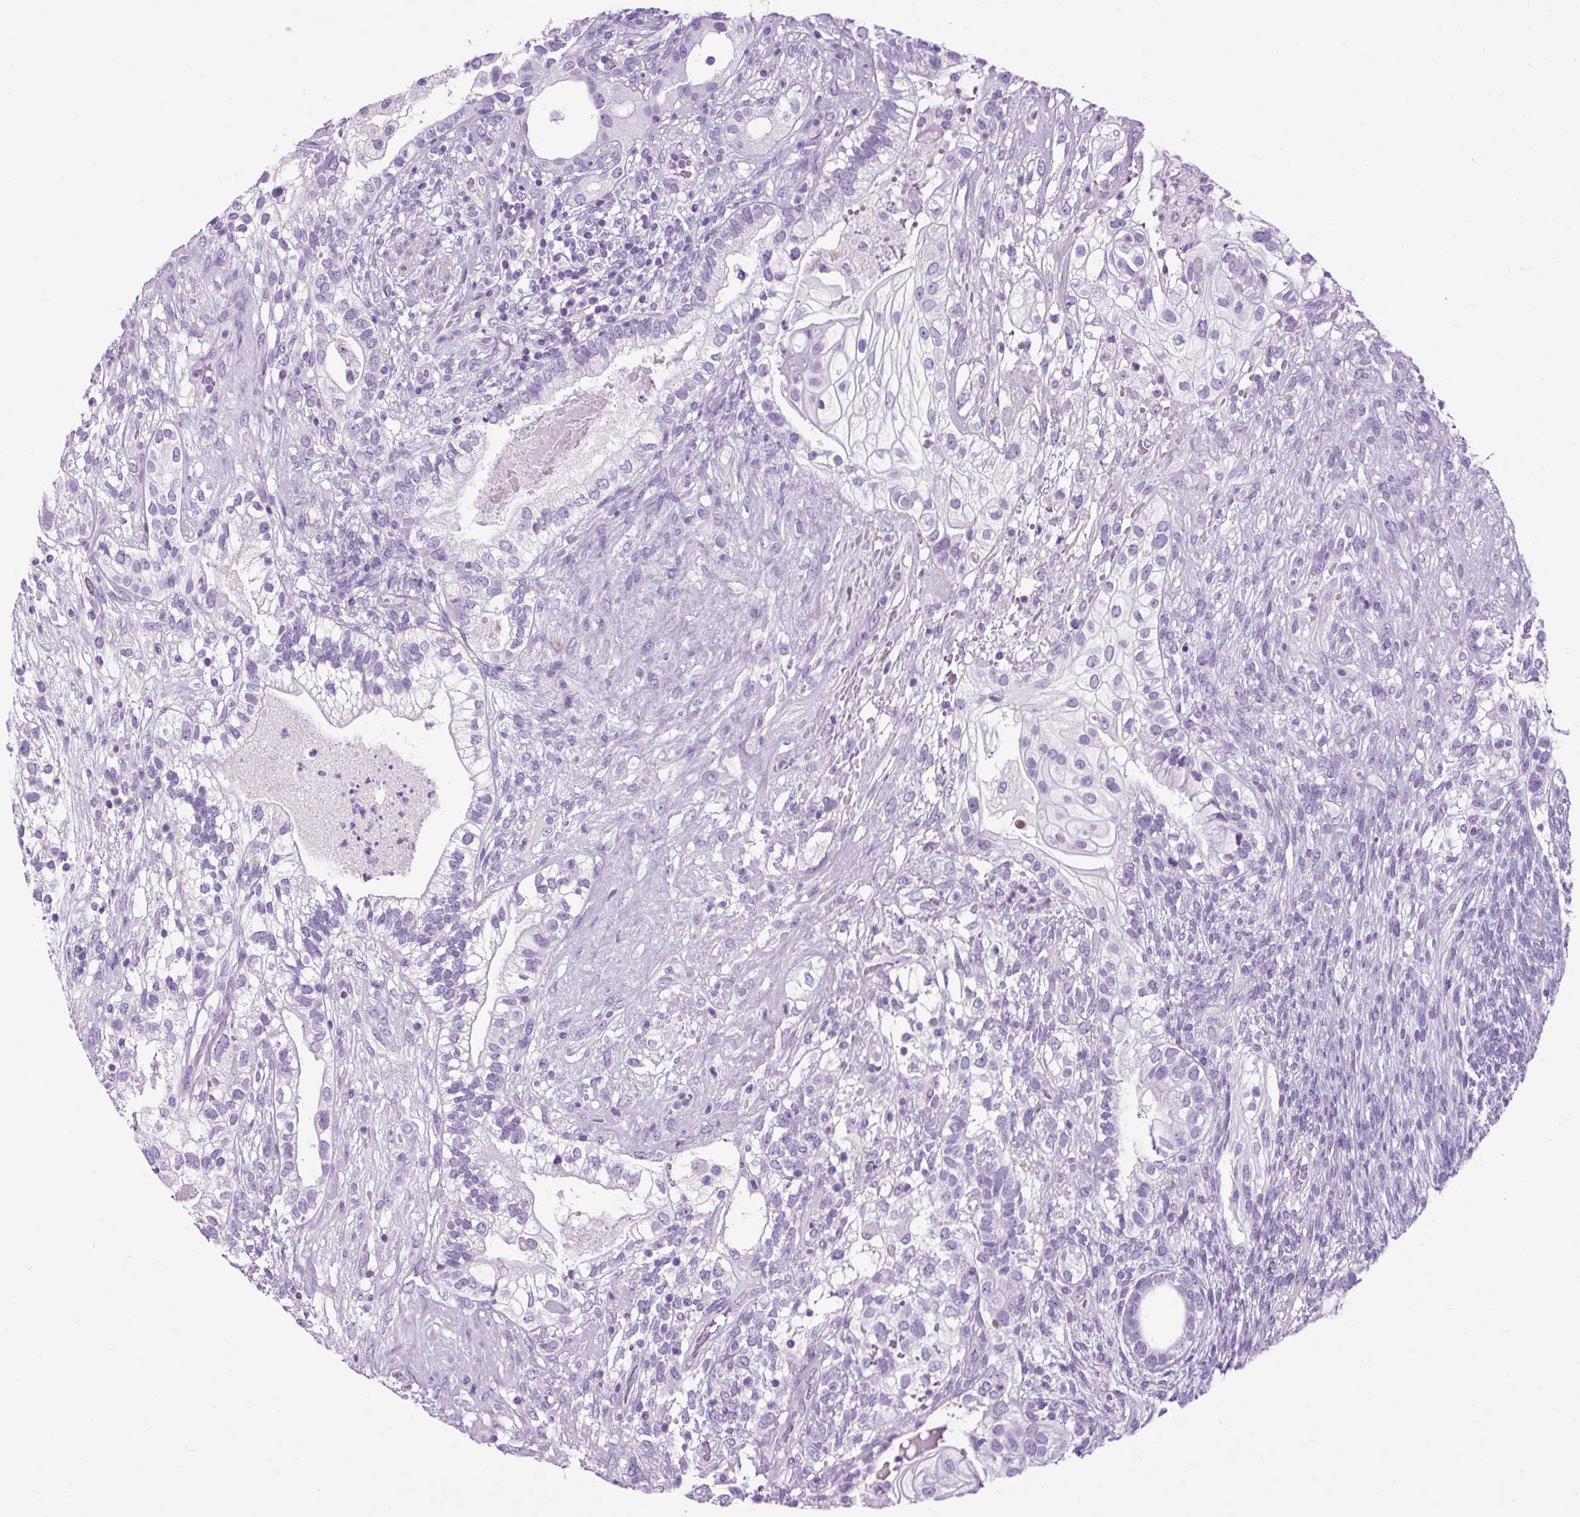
{"staining": {"intensity": "negative", "quantity": "none", "location": "none"}, "tissue": "testis cancer", "cell_type": "Tumor cells", "image_type": "cancer", "snomed": [{"axis": "morphology", "description": "Seminoma, NOS"}, {"axis": "morphology", "description": "Carcinoma, Embryonal, NOS"}, {"axis": "topography", "description": "Testis"}], "caption": "High power microscopy histopathology image of an IHC histopathology image of seminoma (testis), revealing no significant expression in tumor cells. (Stains: DAB (3,3'-diaminobenzidine) immunohistochemistry (IHC) with hematoxylin counter stain, Microscopy: brightfield microscopy at high magnification).", "gene": "OOEP", "patient": {"sex": "male", "age": 41}}